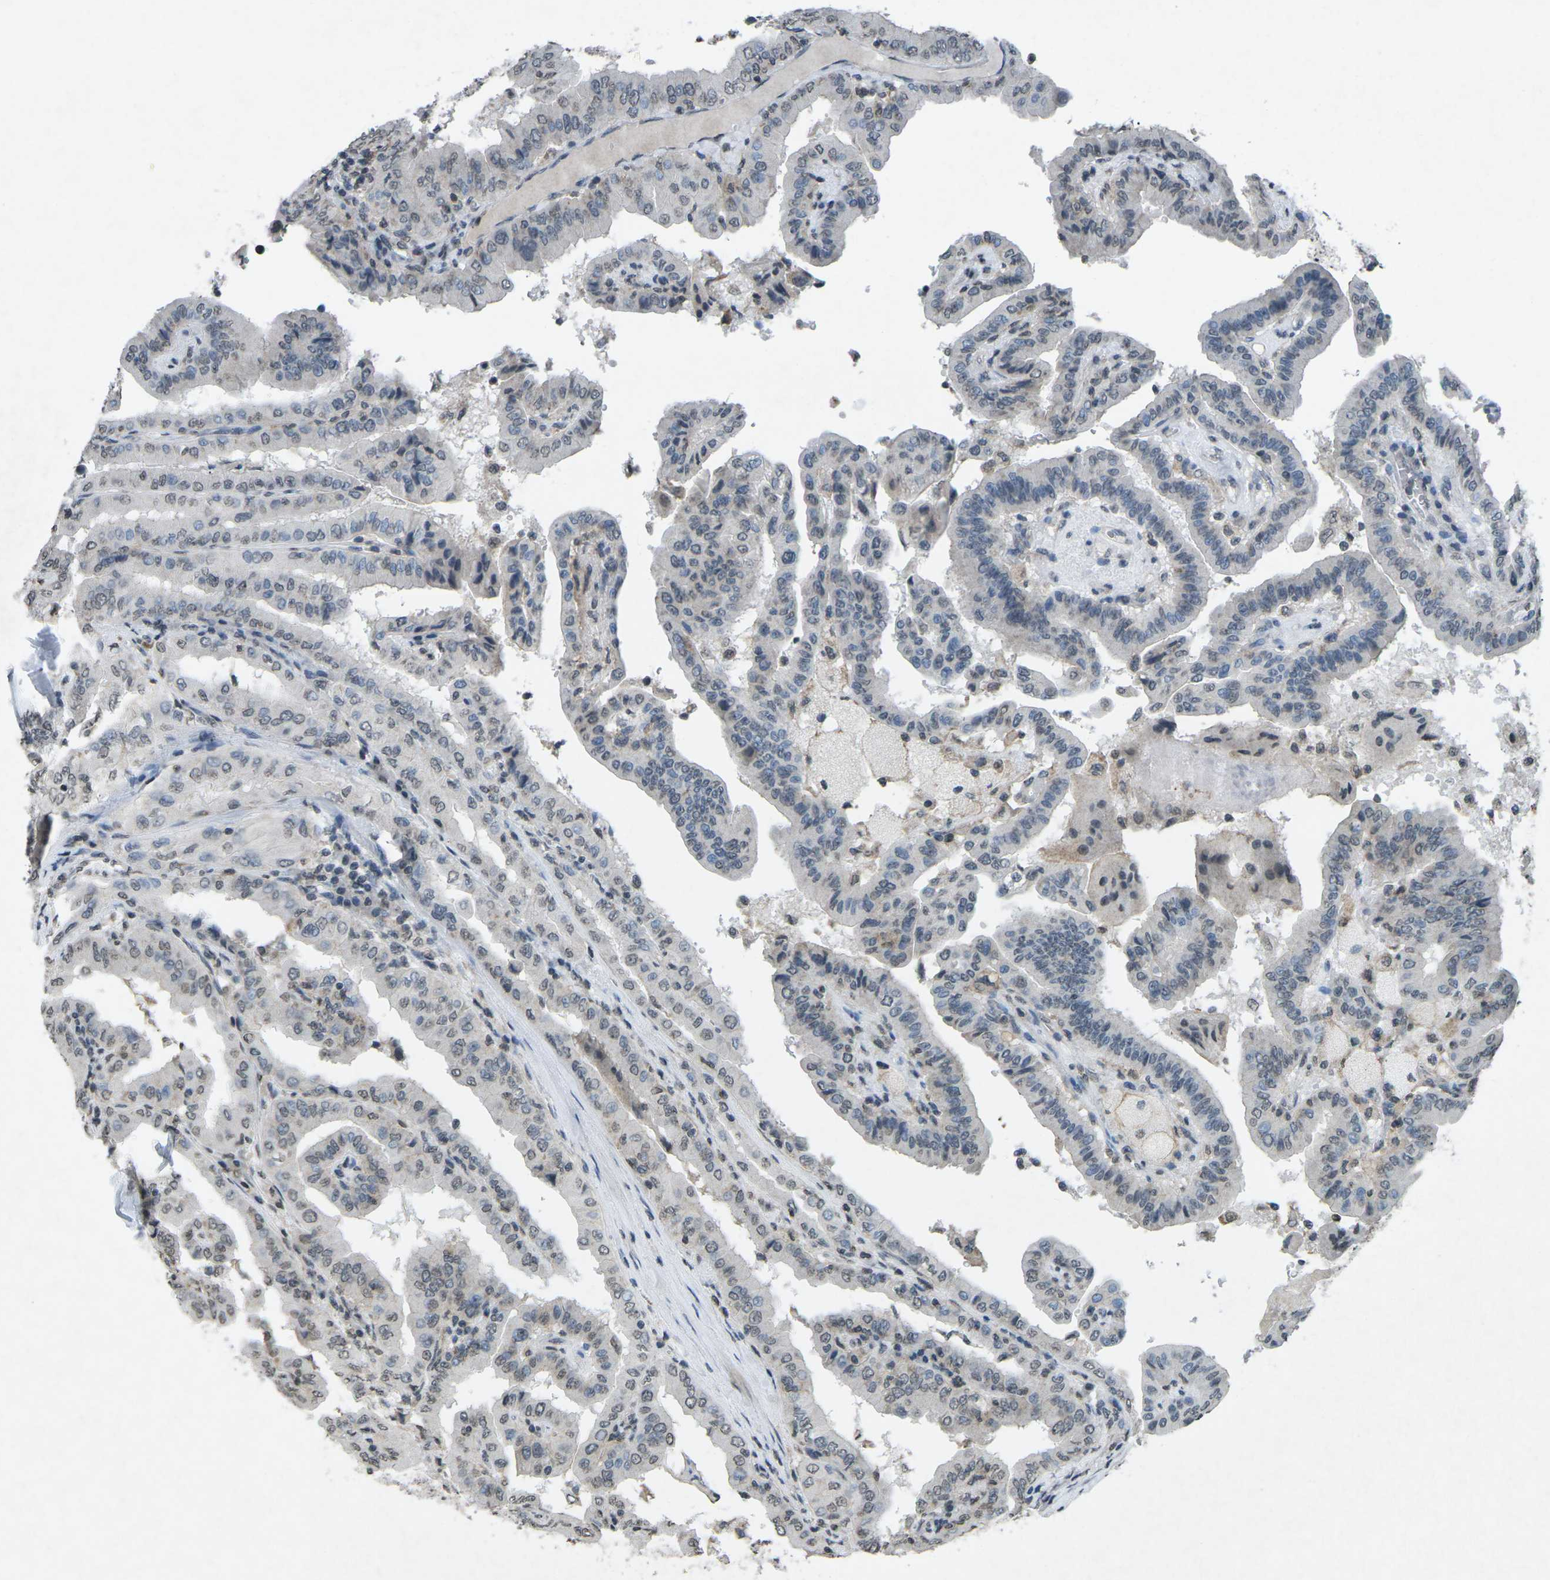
{"staining": {"intensity": "weak", "quantity": "<25%", "location": "nuclear"}, "tissue": "thyroid cancer", "cell_type": "Tumor cells", "image_type": "cancer", "snomed": [{"axis": "morphology", "description": "Papillary adenocarcinoma, NOS"}, {"axis": "topography", "description": "Thyroid gland"}], "caption": "Human thyroid cancer (papillary adenocarcinoma) stained for a protein using IHC exhibits no staining in tumor cells.", "gene": "TFR2", "patient": {"sex": "male", "age": 33}}